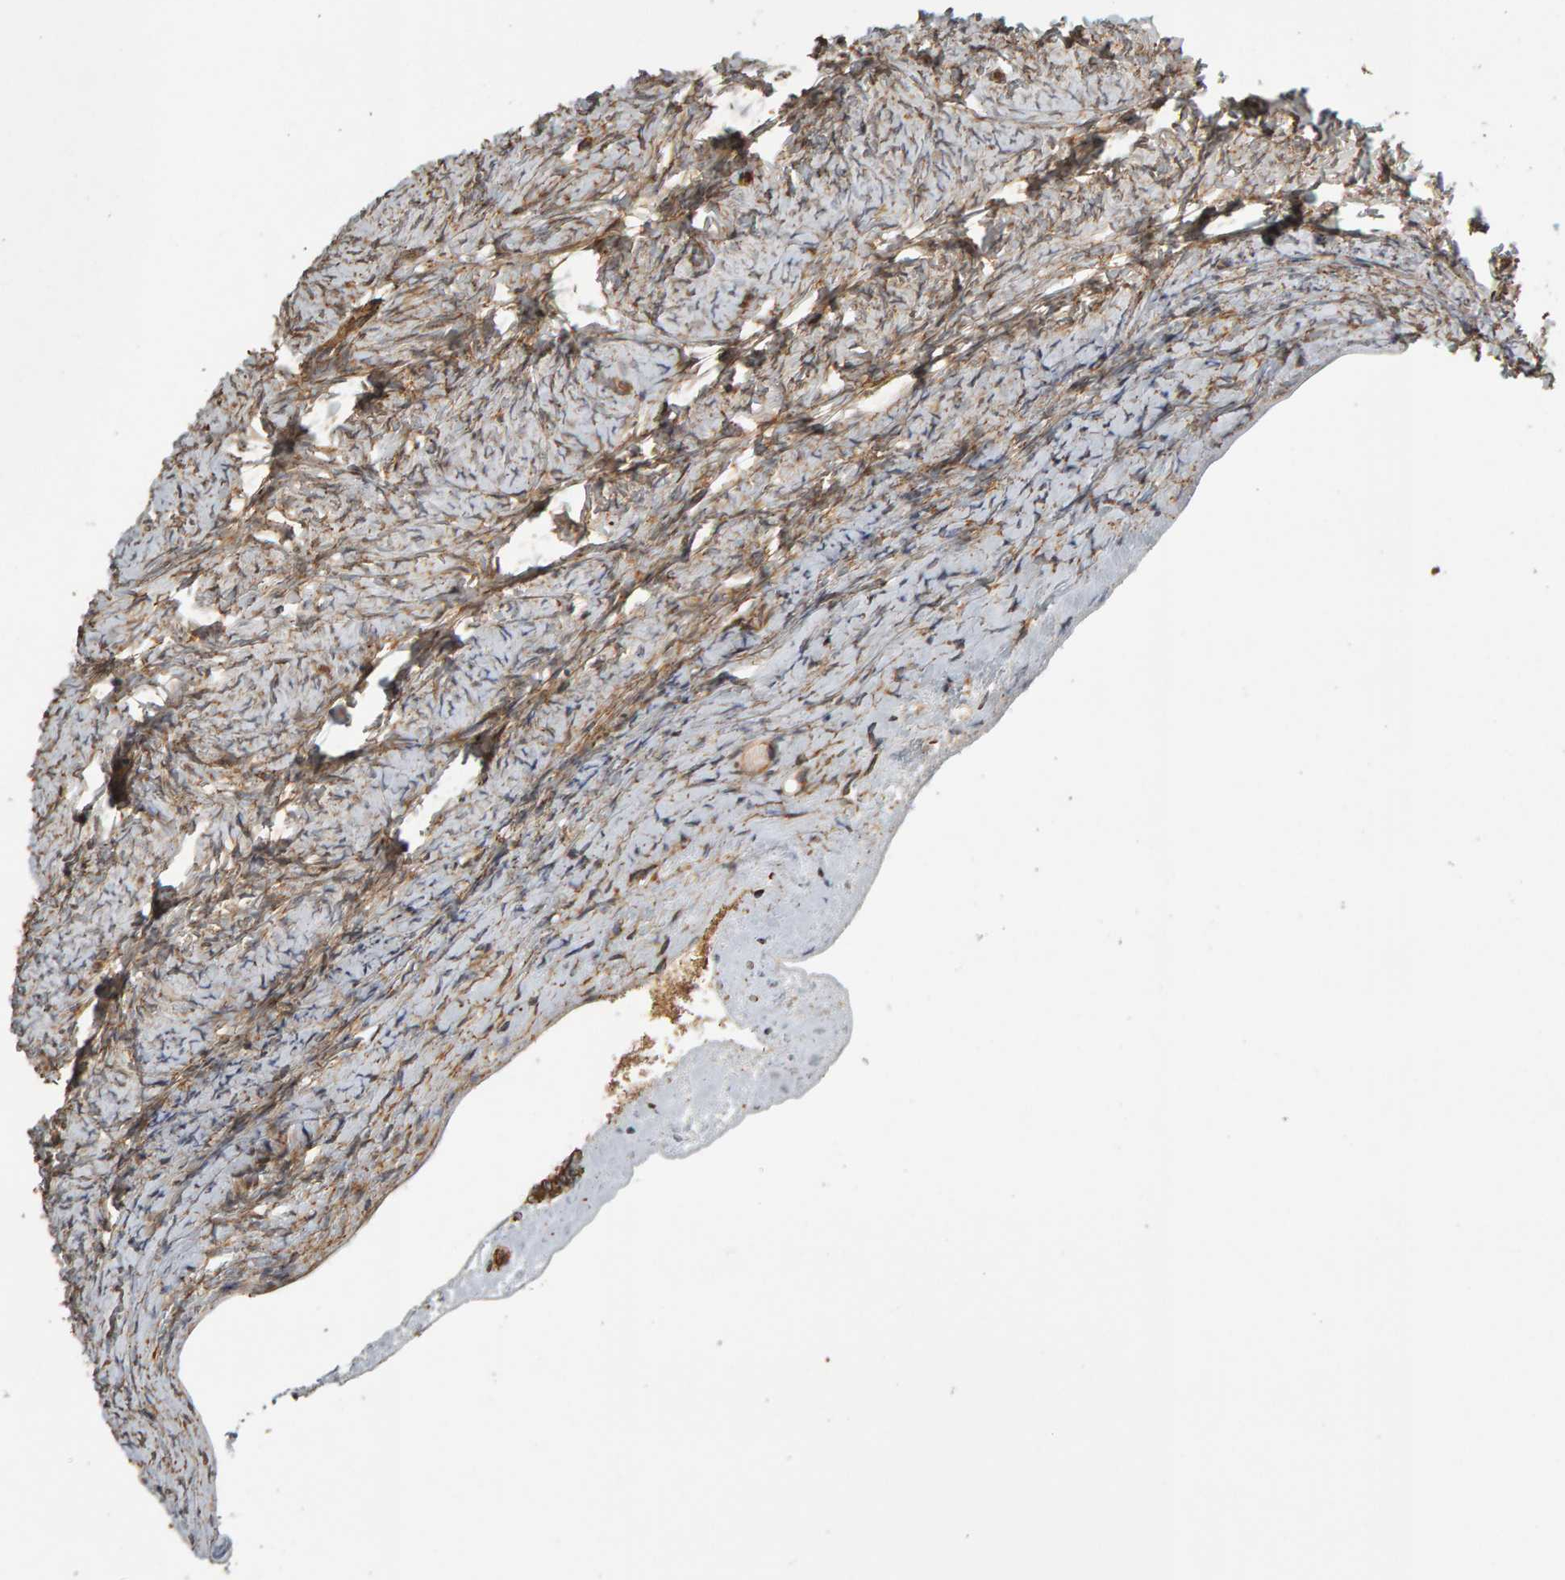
{"staining": {"intensity": "moderate", "quantity": ">75%", "location": "cytoplasmic/membranous"}, "tissue": "ovary", "cell_type": "Follicle cells", "image_type": "normal", "snomed": [{"axis": "morphology", "description": "Normal tissue, NOS"}, {"axis": "topography", "description": "Ovary"}], "caption": "IHC image of unremarkable ovary stained for a protein (brown), which displays medium levels of moderate cytoplasmic/membranous staining in approximately >75% of follicle cells.", "gene": "ZFAND1", "patient": {"sex": "female", "age": 27}}